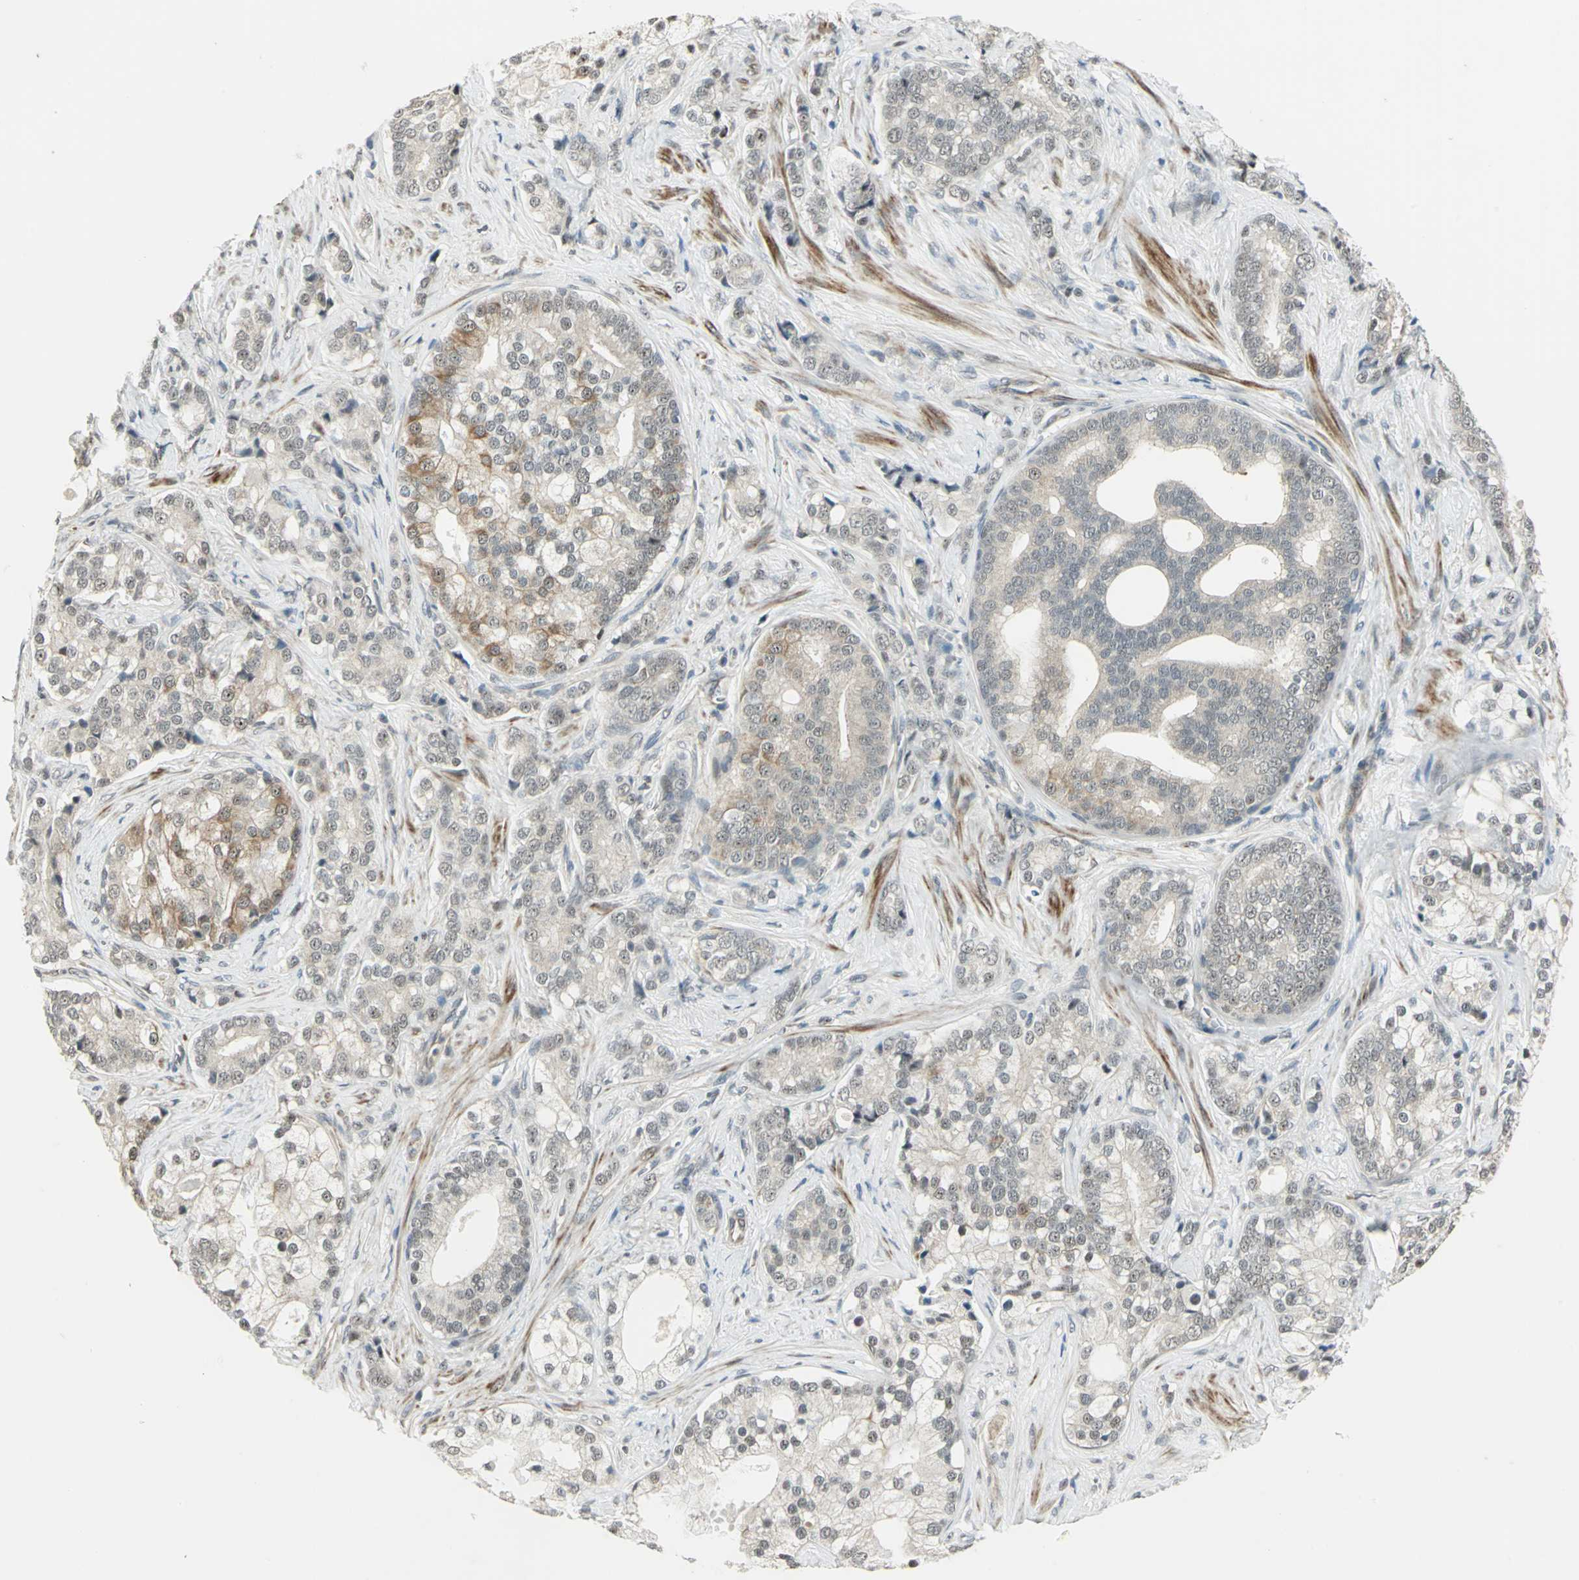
{"staining": {"intensity": "moderate", "quantity": "<25%", "location": "cytoplasmic/membranous"}, "tissue": "prostate cancer", "cell_type": "Tumor cells", "image_type": "cancer", "snomed": [{"axis": "morphology", "description": "Adenocarcinoma, Low grade"}, {"axis": "topography", "description": "Prostate"}], "caption": "Brown immunohistochemical staining in prostate cancer exhibits moderate cytoplasmic/membranous staining in approximately <25% of tumor cells.", "gene": "PLAGL2", "patient": {"sex": "male", "age": 58}}